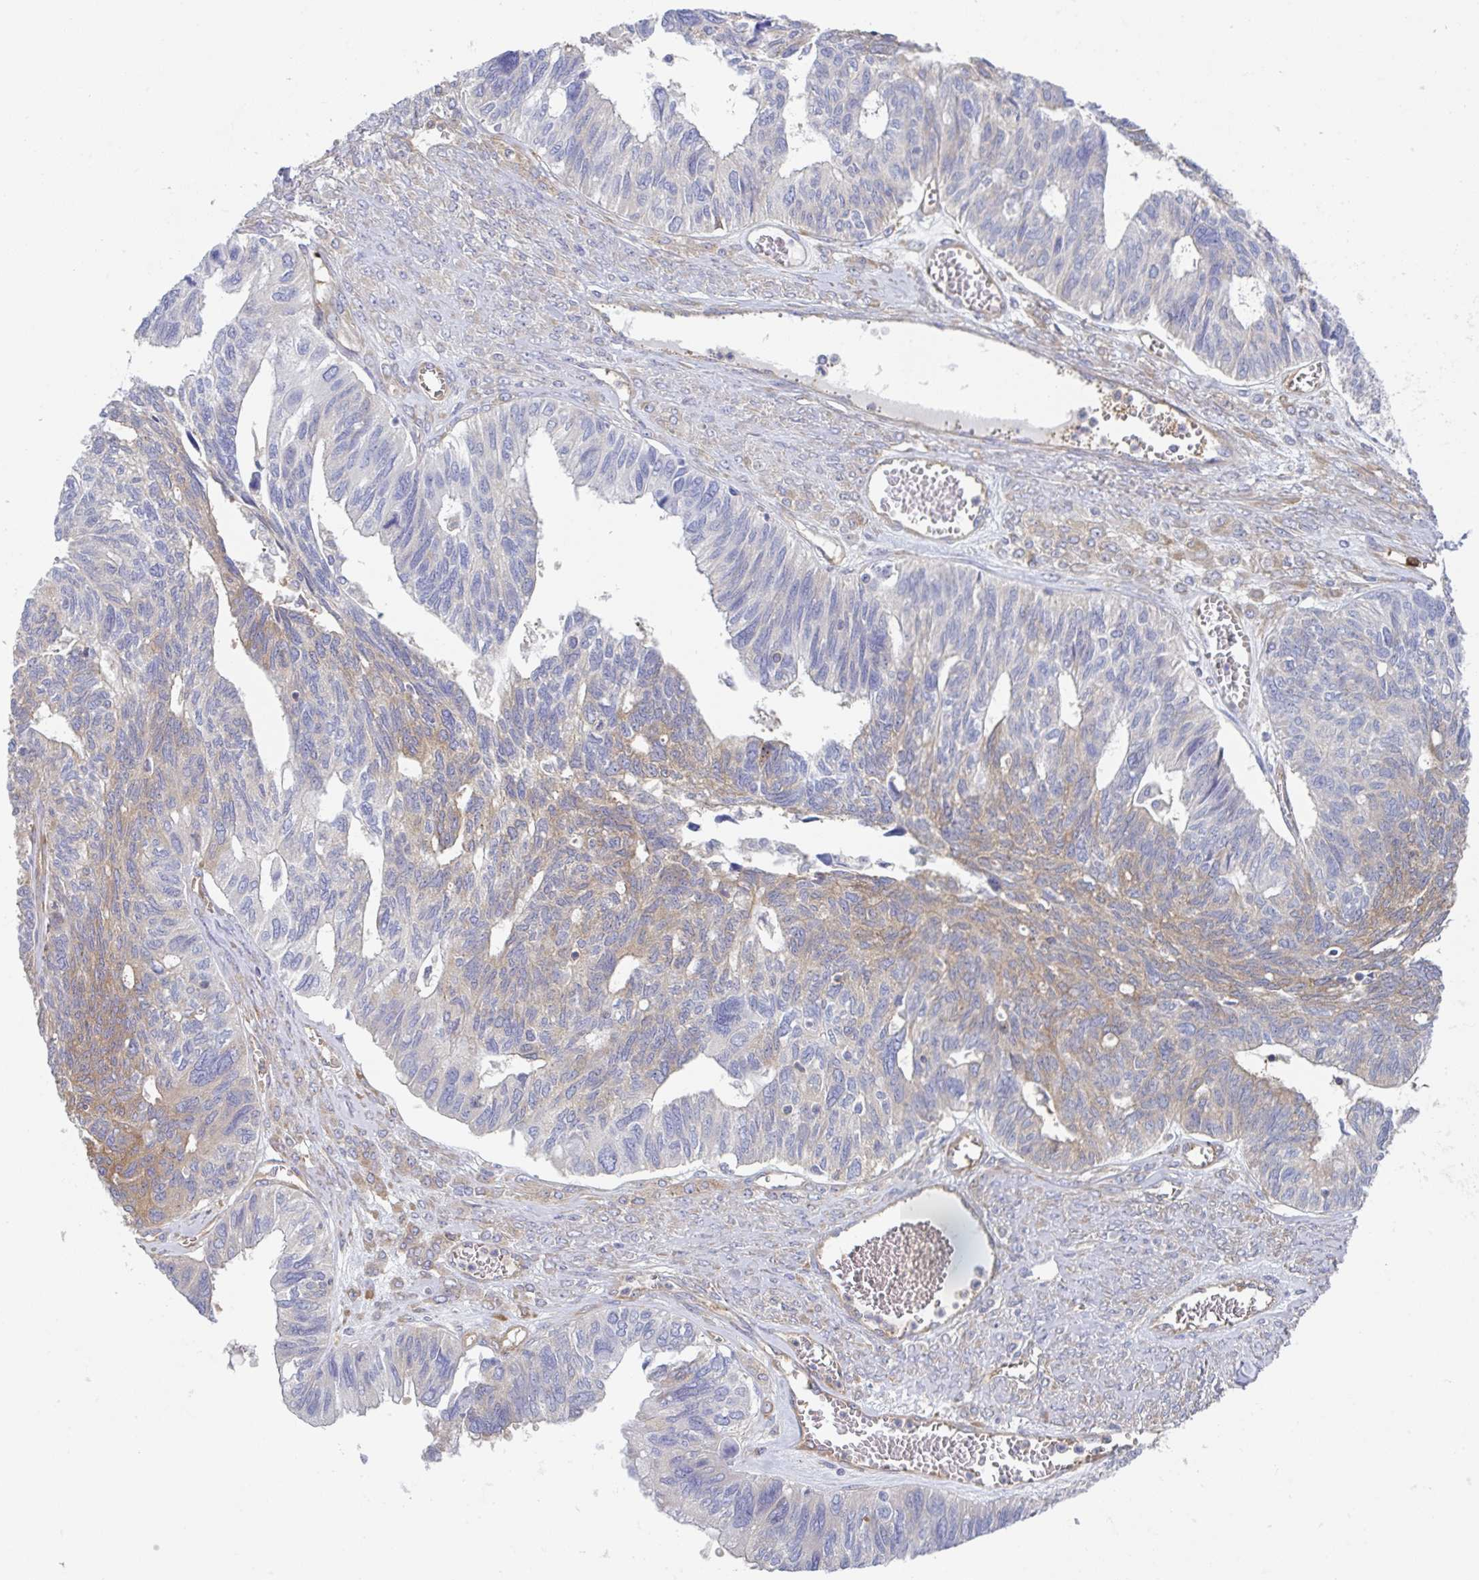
{"staining": {"intensity": "moderate", "quantity": "25%-75%", "location": "cytoplasmic/membranous"}, "tissue": "ovarian cancer", "cell_type": "Tumor cells", "image_type": "cancer", "snomed": [{"axis": "morphology", "description": "Cystadenocarcinoma, serous, NOS"}, {"axis": "topography", "description": "Ovary"}], "caption": "Immunohistochemistry staining of ovarian cancer (serous cystadenocarcinoma), which exhibits medium levels of moderate cytoplasmic/membranous expression in approximately 25%-75% of tumor cells indicating moderate cytoplasmic/membranous protein staining. The staining was performed using DAB (3,3'-diaminobenzidine) (brown) for protein detection and nuclei were counterstained in hematoxylin (blue).", "gene": "AMPD2", "patient": {"sex": "female", "age": 79}}